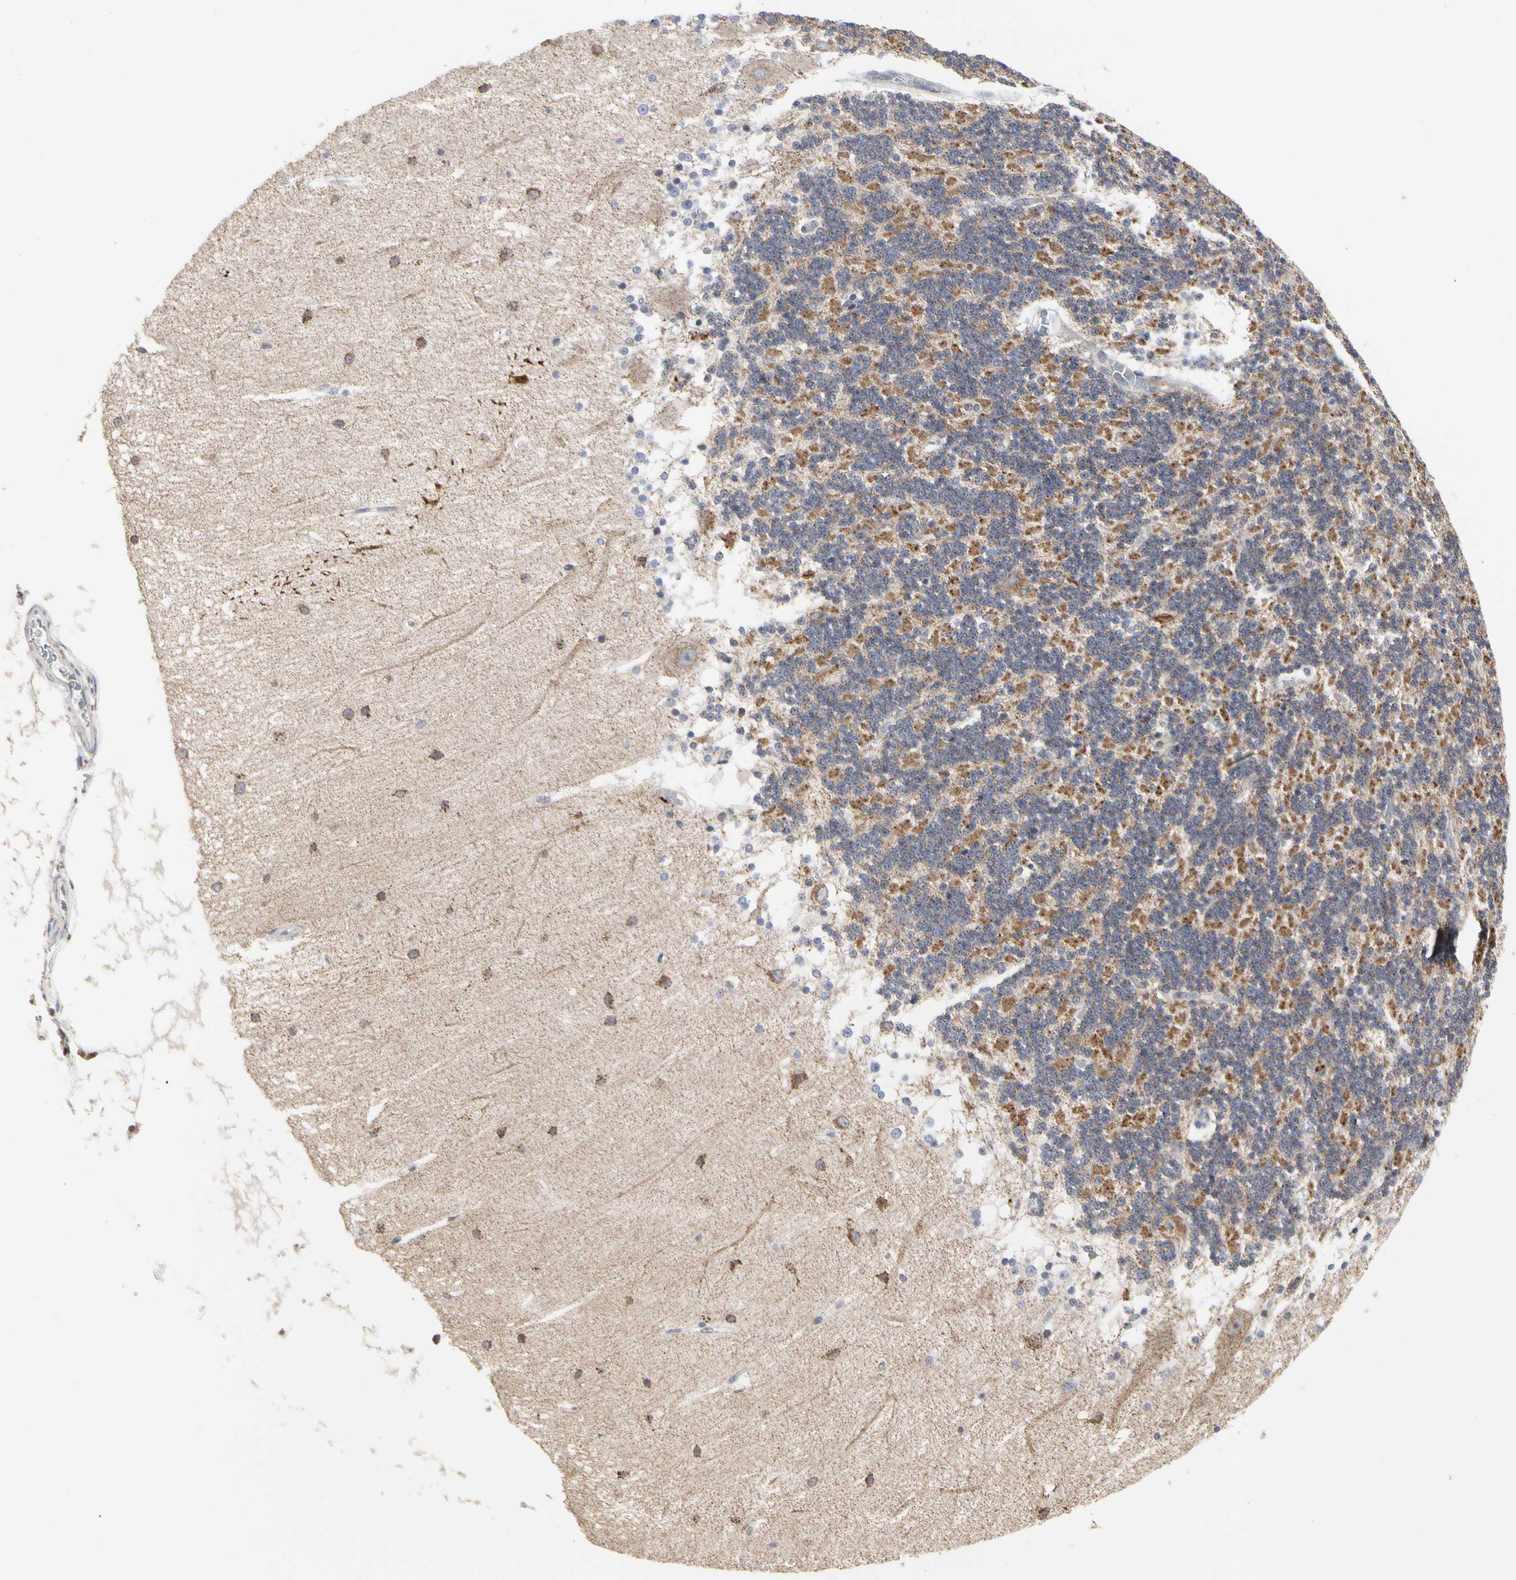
{"staining": {"intensity": "moderate", "quantity": "25%-75%", "location": "cytoplasmic/membranous"}, "tissue": "cerebellum", "cell_type": "Cells in granular layer", "image_type": "normal", "snomed": [{"axis": "morphology", "description": "Normal tissue, NOS"}, {"axis": "topography", "description": "Cerebellum"}], "caption": "Protein expression analysis of unremarkable human cerebellum reveals moderate cytoplasmic/membranous expression in about 25%-75% of cells in granular layer.", "gene": "TSKU", "patient": {"sex": "female", "age": 54}}